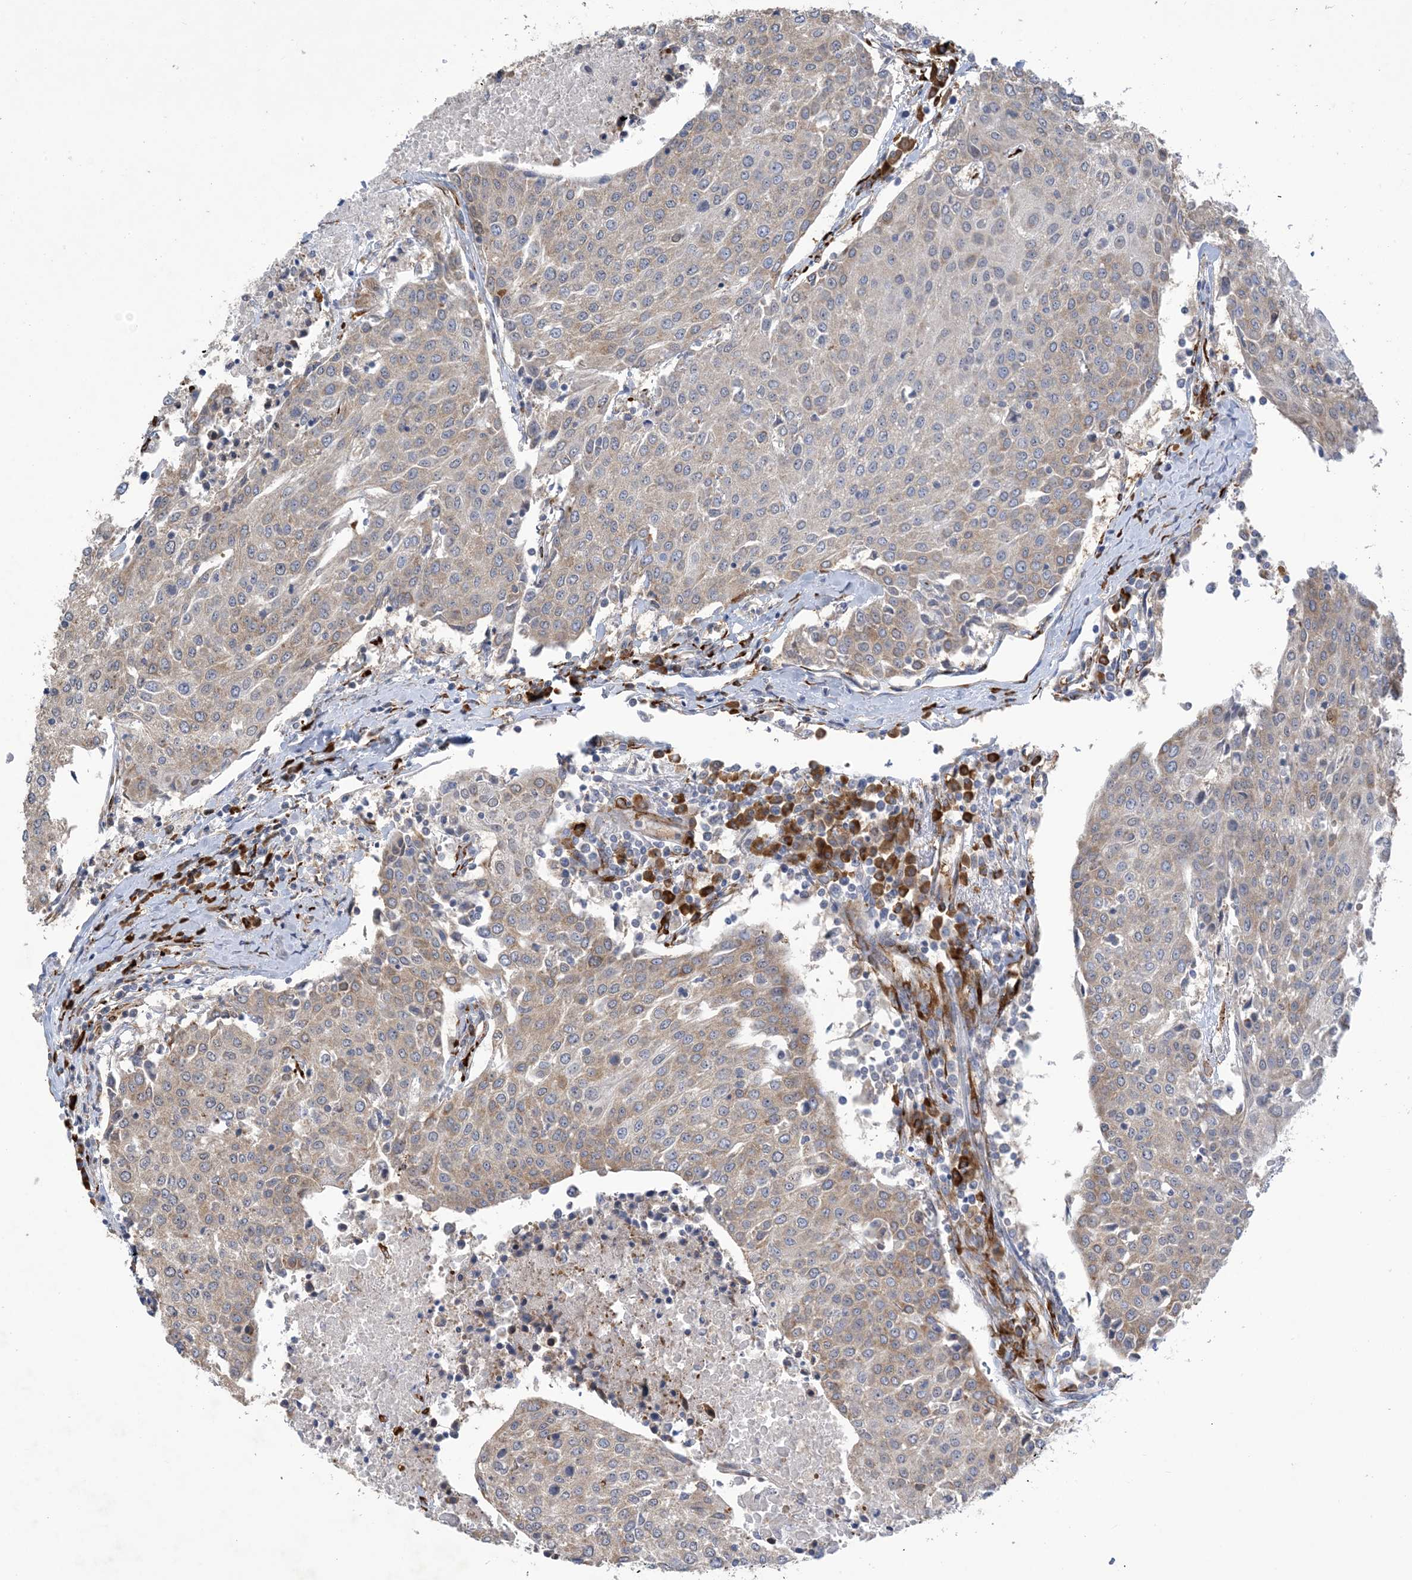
{"staining": {"intensity": "weak", "quantity": "<25%", "location": "cytoplasmic/membranous"}, "tissue": "urothelial cancer", "cell_type": "Tumor cells", "image_type": "cancer", "snomed": [{"axis": "morphology", "description": "Urothelial carcinoma, High grade"}, {"axis": "topography", "description": "Urinary bladder"}], "caption": "This is an immunohistochemistry (IHC) micrograph of urothelial cancer. There is no staining in tumor cells.", "gene": "ZBTB45", "patient": {"sex": "female", "age": 85}}